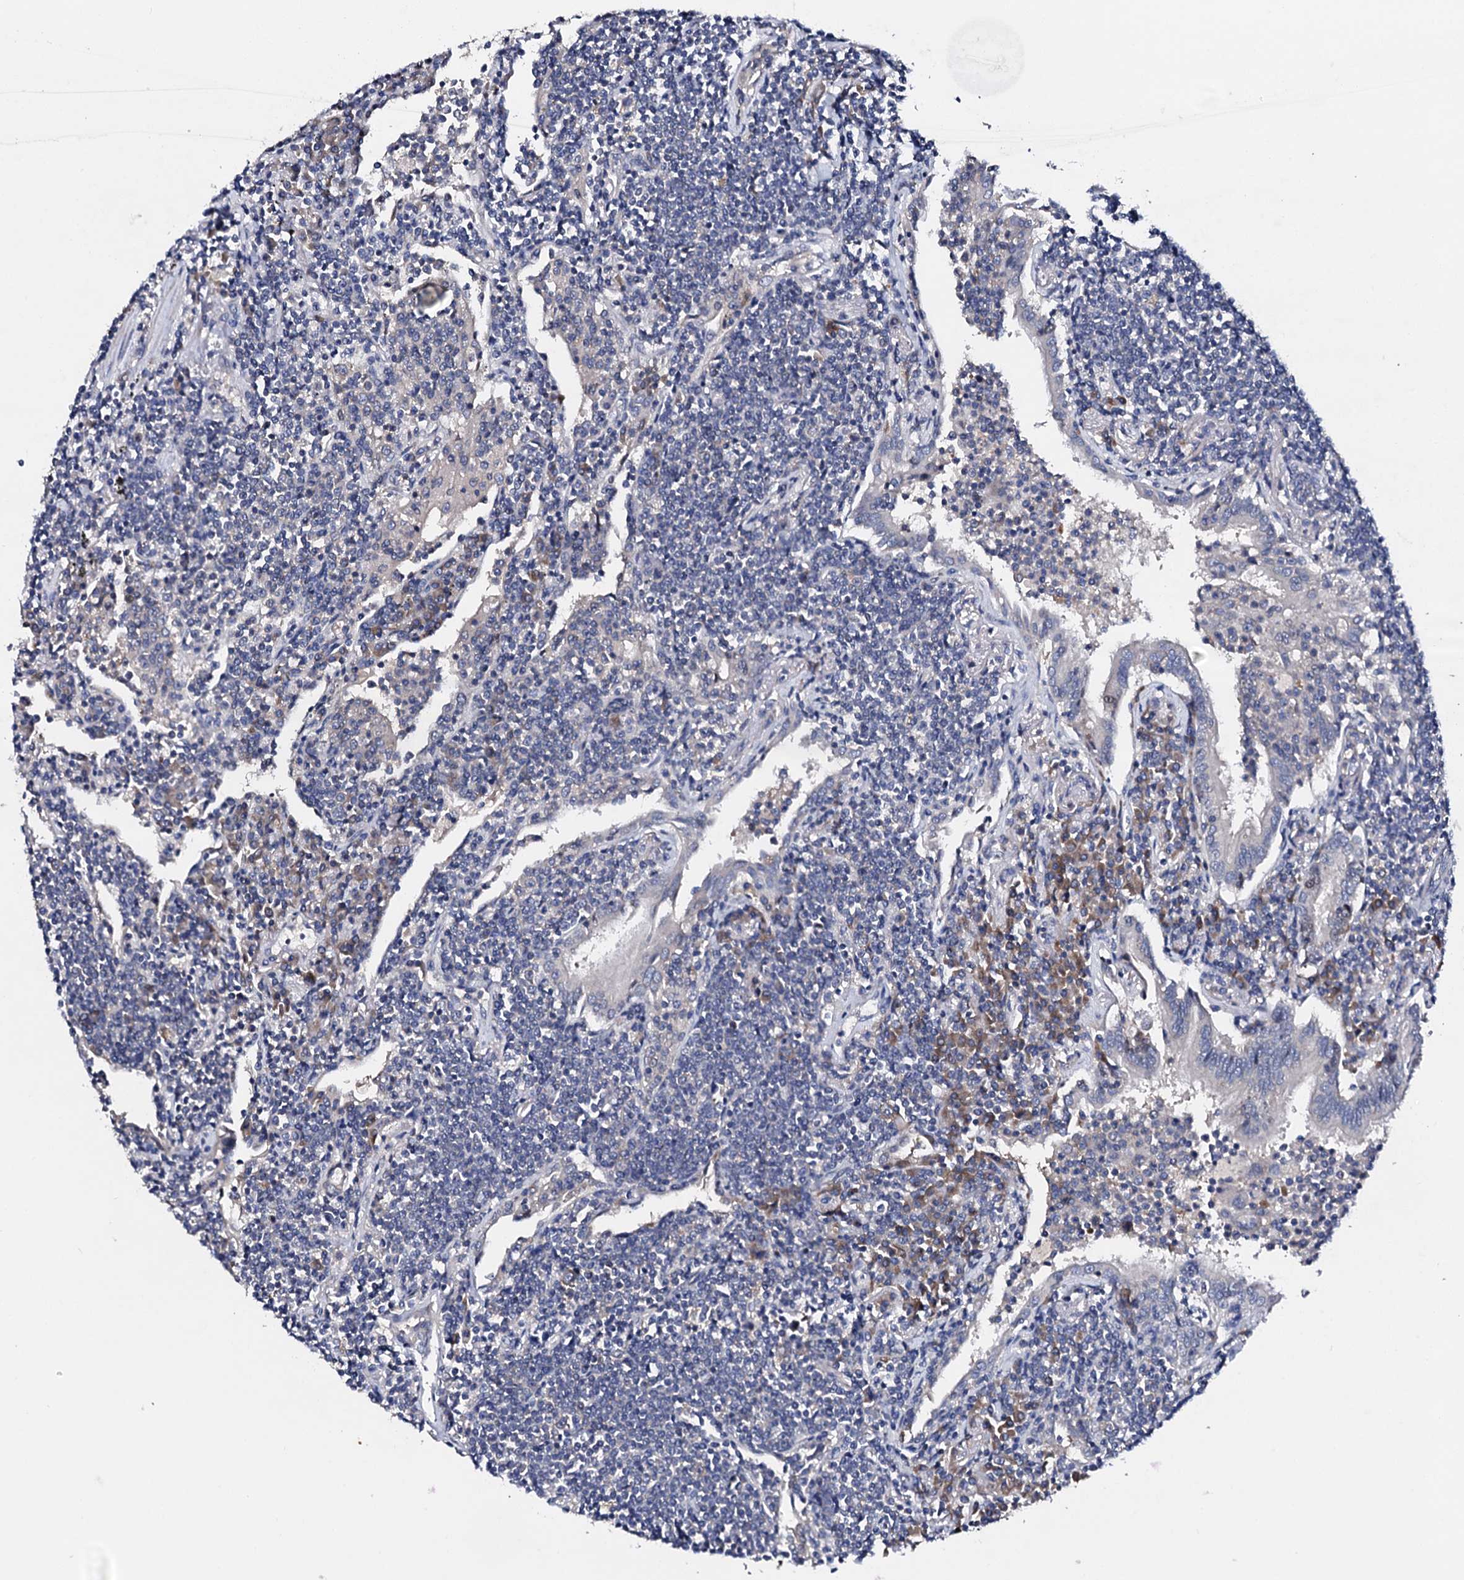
{"staining": {"intensity": "negative", "quantity": "none", "location": "none"}, "tissue": "lymphoma", "cell_type": "Tumor cells", "image_type": "cancer", "snomed": [{"axis": "morphology", "description": "Malignant lymphoma, non-Hodgkin's type, Low grade"}, {"axis": "topography", "description": "Lung"}], "caption": "Tumor cells show no significant positivity in malignant lymphoma, non-Hodgkin's type (low-grade). (DAB immunohistochemistry, high magnification).", "gene": "NUP58", "patient": {"sex": "female", "age": 71}}